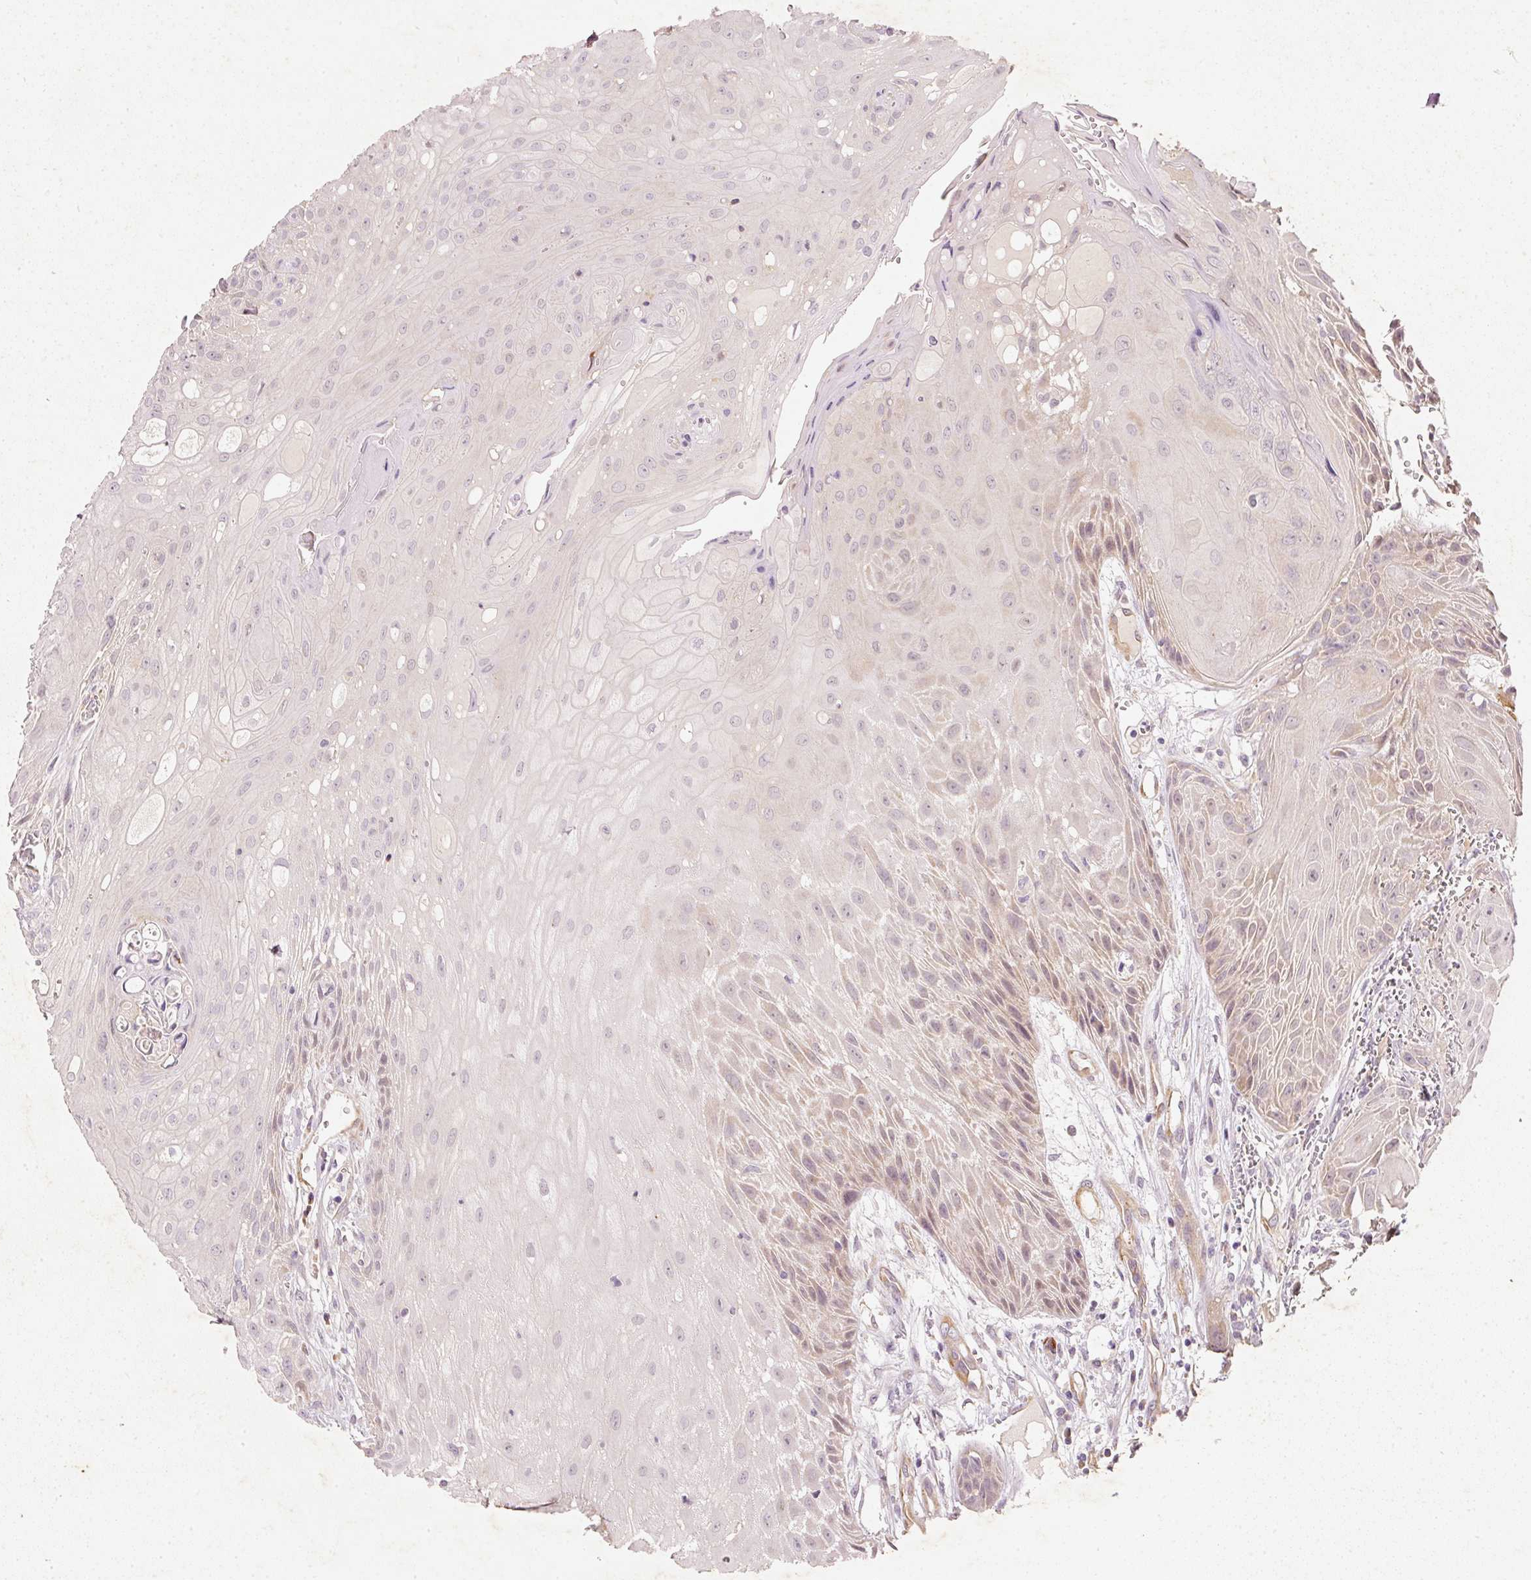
{"staining": {"intensity": "weak", "quantity": "<25%", "location": "cytoplasmic/membranous"}, "tissue": "head and neck cancer", "cell_type": "Tumor cells", "image_type": "cancer", "snomed": [{"axis": "morphology", "description": "Squamous cell carcinoma, NOS"}, {"axis": "topography", "description": "Head-Neck"}], "caption": "Head and neck cancer (squamous cell carcinoma) stained for a protein using IHC demonstrates no positivity tumor cells.", "gene": "RGL2", "patient": {"sex": "female", "age": 73}}